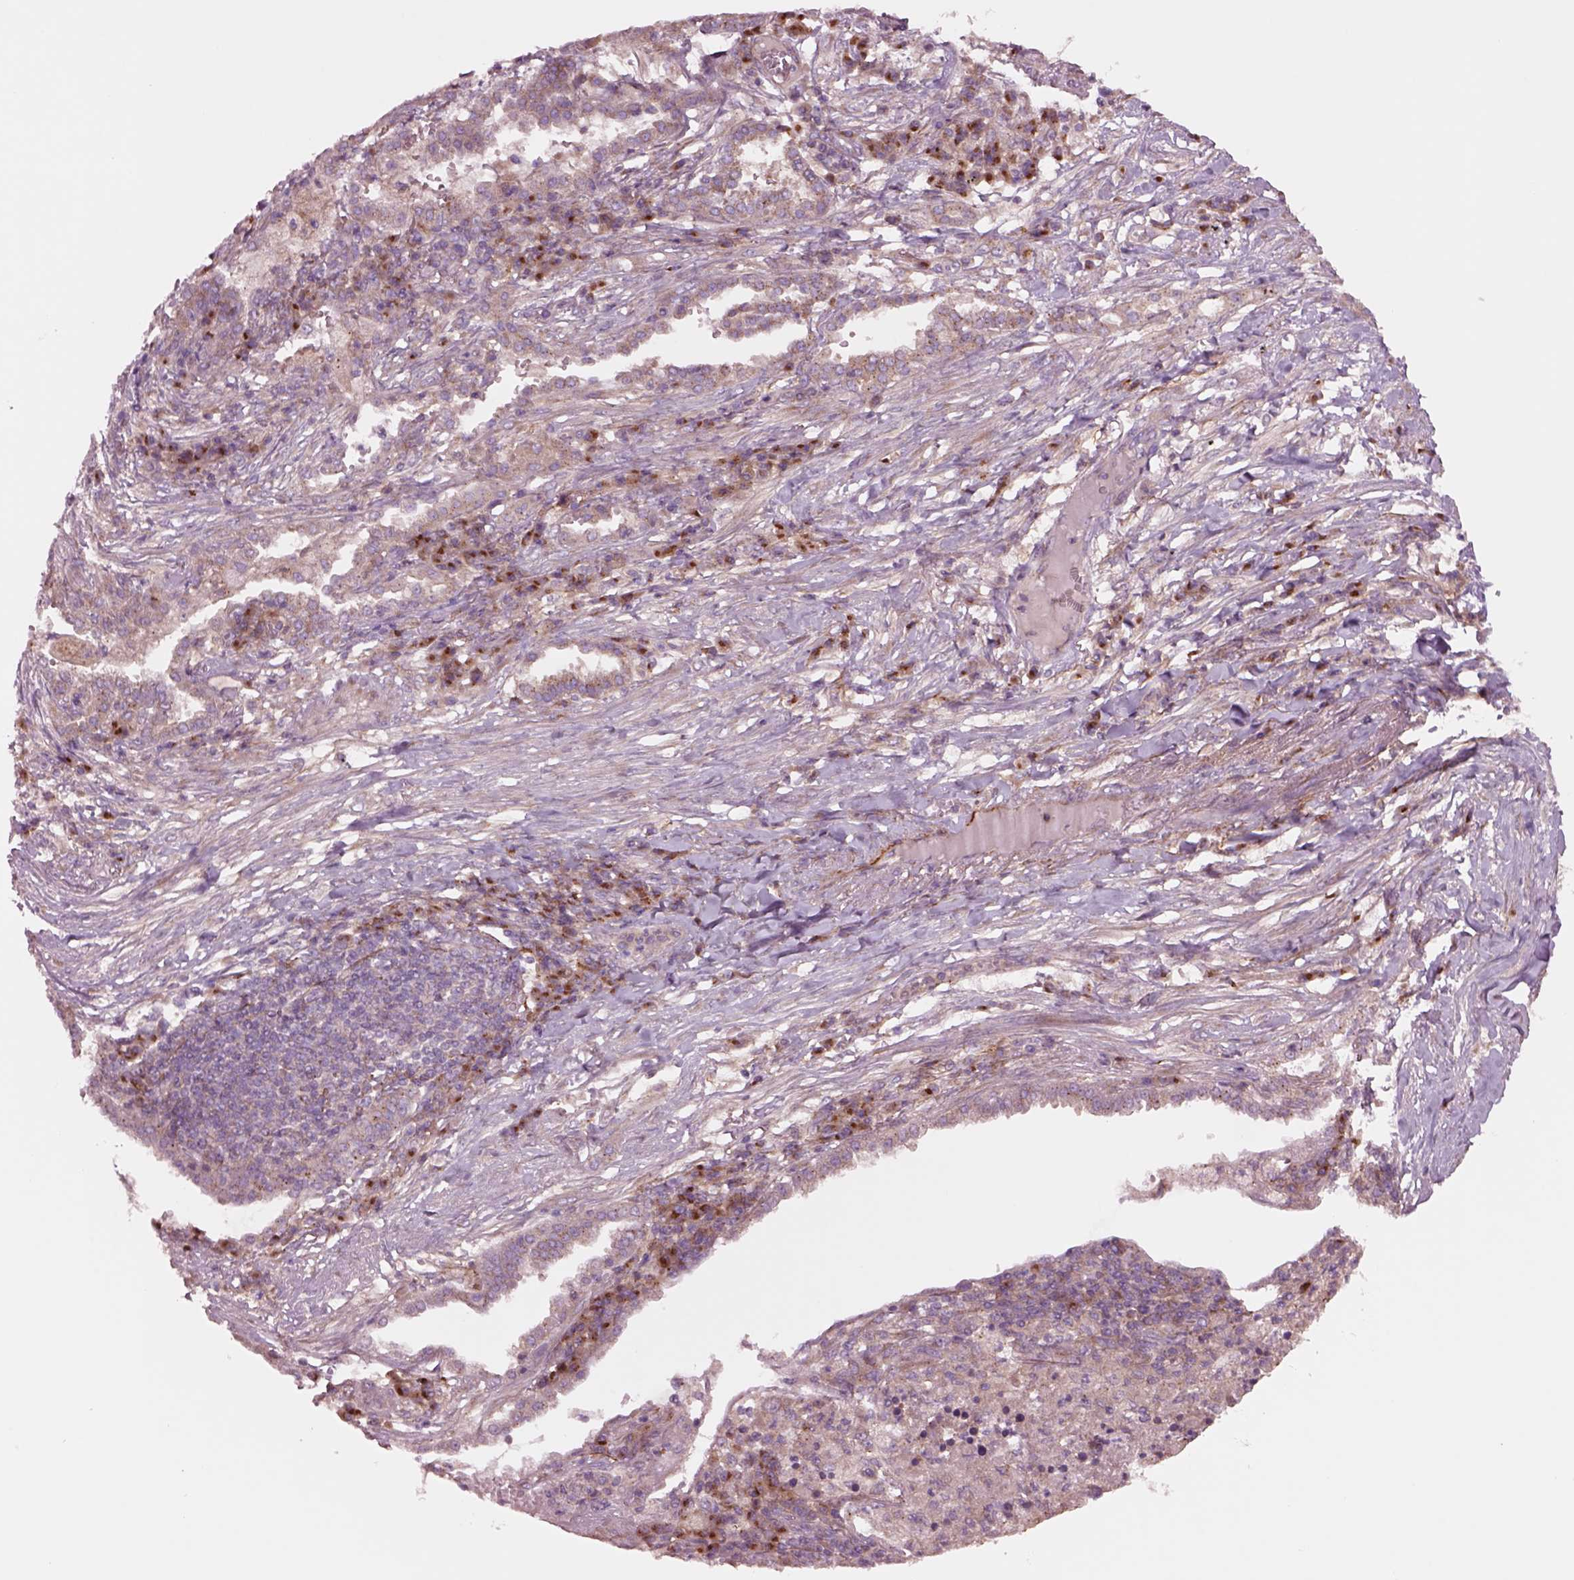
{"staining": {"intensity": "weak", "quantity": ">75%", "location": "cytoplasmic/membranous"}, "tissue": "lung cancer", "cell_type": "Tumor cells", "image_type": "cancer", "snomed": [{"axis": "morphology", "description": "Adenocarcinoma, NOS"}, {"axis": "topography", "description": "Lung"}], "caption": "Immunohistochemistry (IHC) (DAB) staining of human lung adenocarcinoma shows weak cytoplasmic/membranous protein positivity in about >75% of tumor cells.", "gene": "SEC23A", "patient": {"sex": "male", "age": 57}}